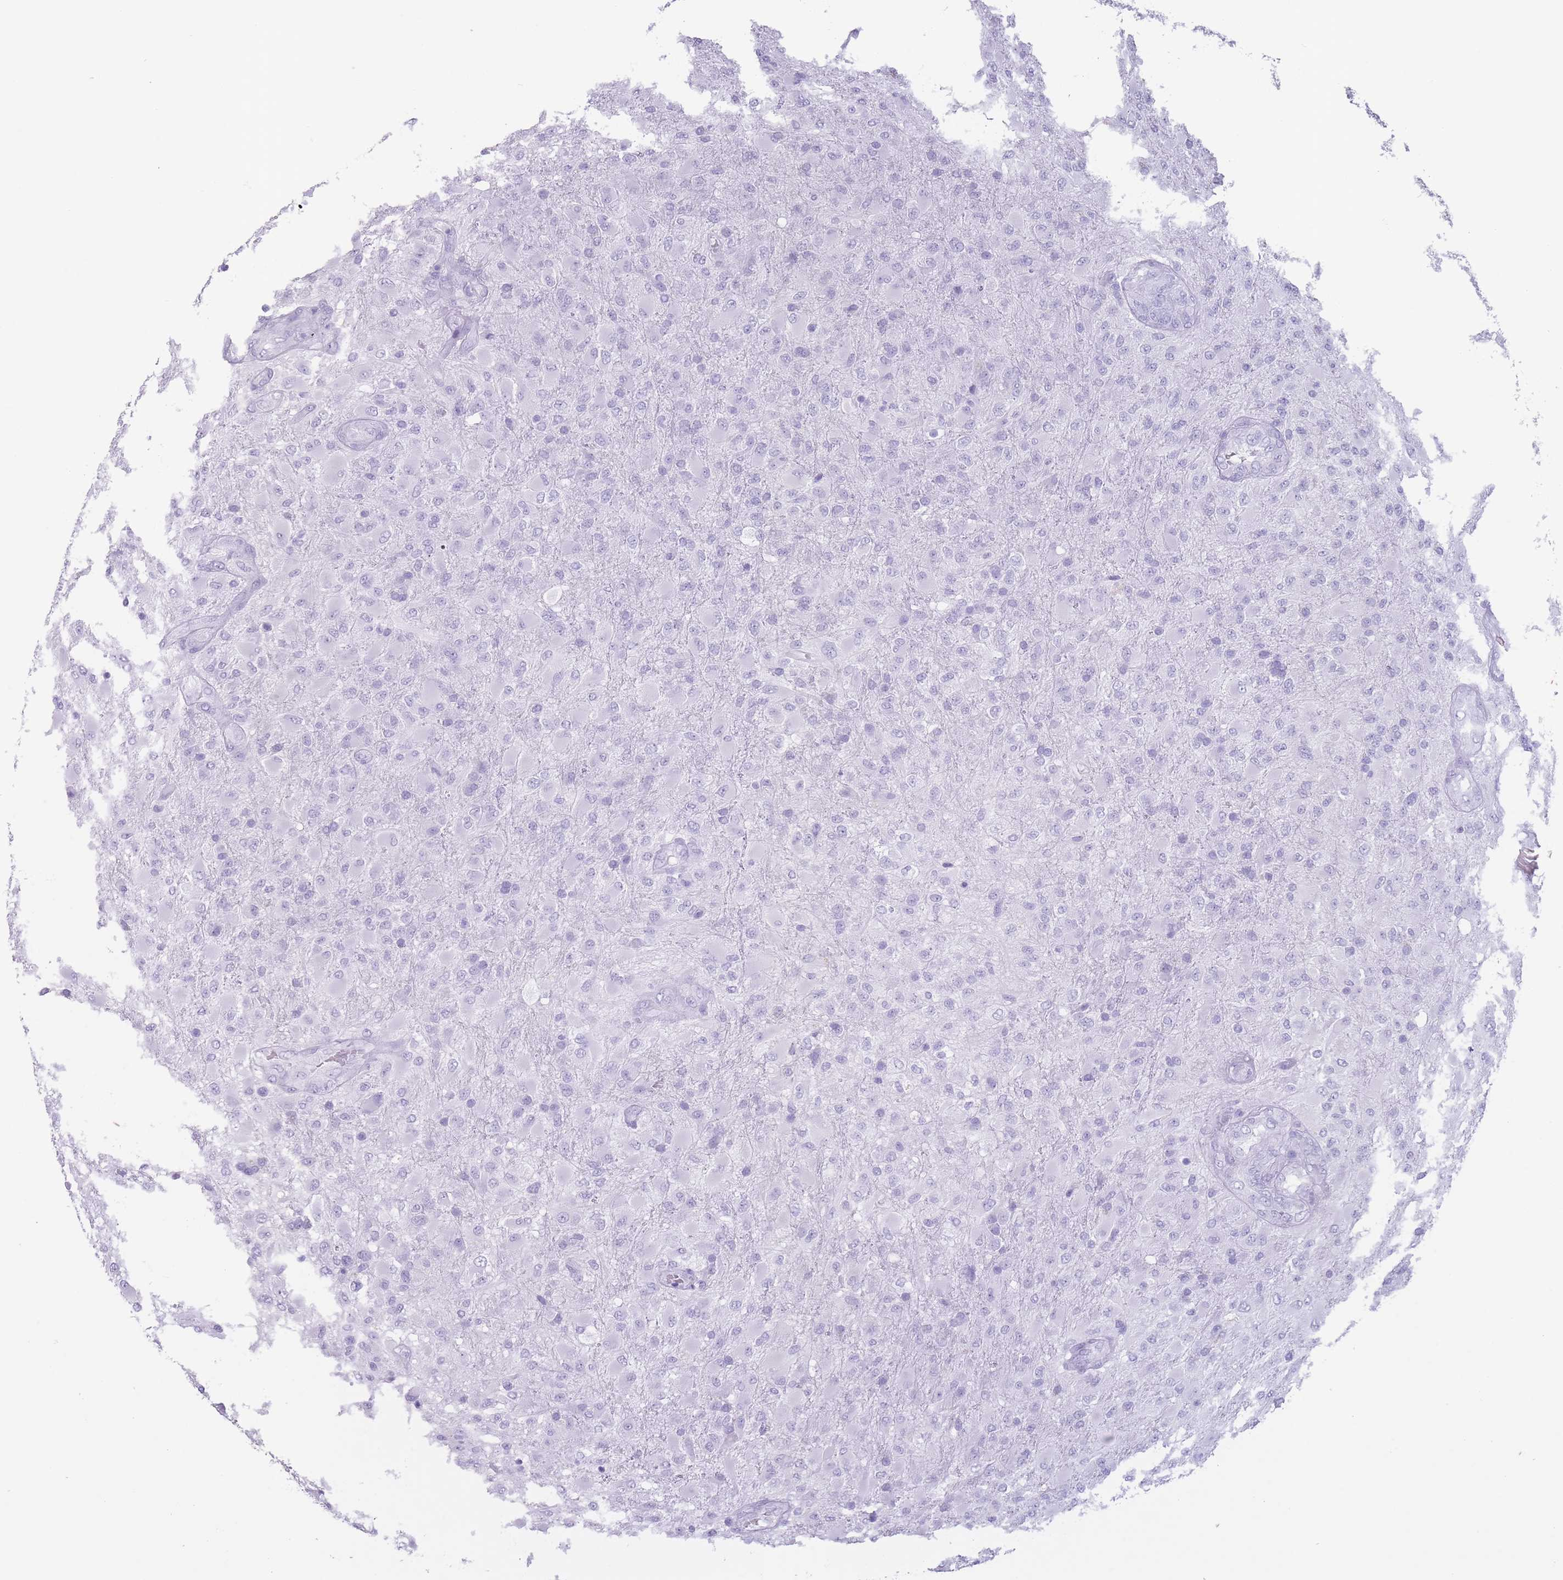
{"staining": {"intensity": "negative", "quantity": "none", "location": "none"}, "tissue": "glioma", "cell_type": "Tumor cells", "image_type": "cancer", "snomed": [{"axis": "morphology", "description": "Glioma, malignant, Low grade"}, {"axis": "topography", "description": "Brain"}], "caption": "Tumor cells show no significant protein expression in glioma.", "gene": "OR4F21", "patient": {"sex": "male", "age": 65}}